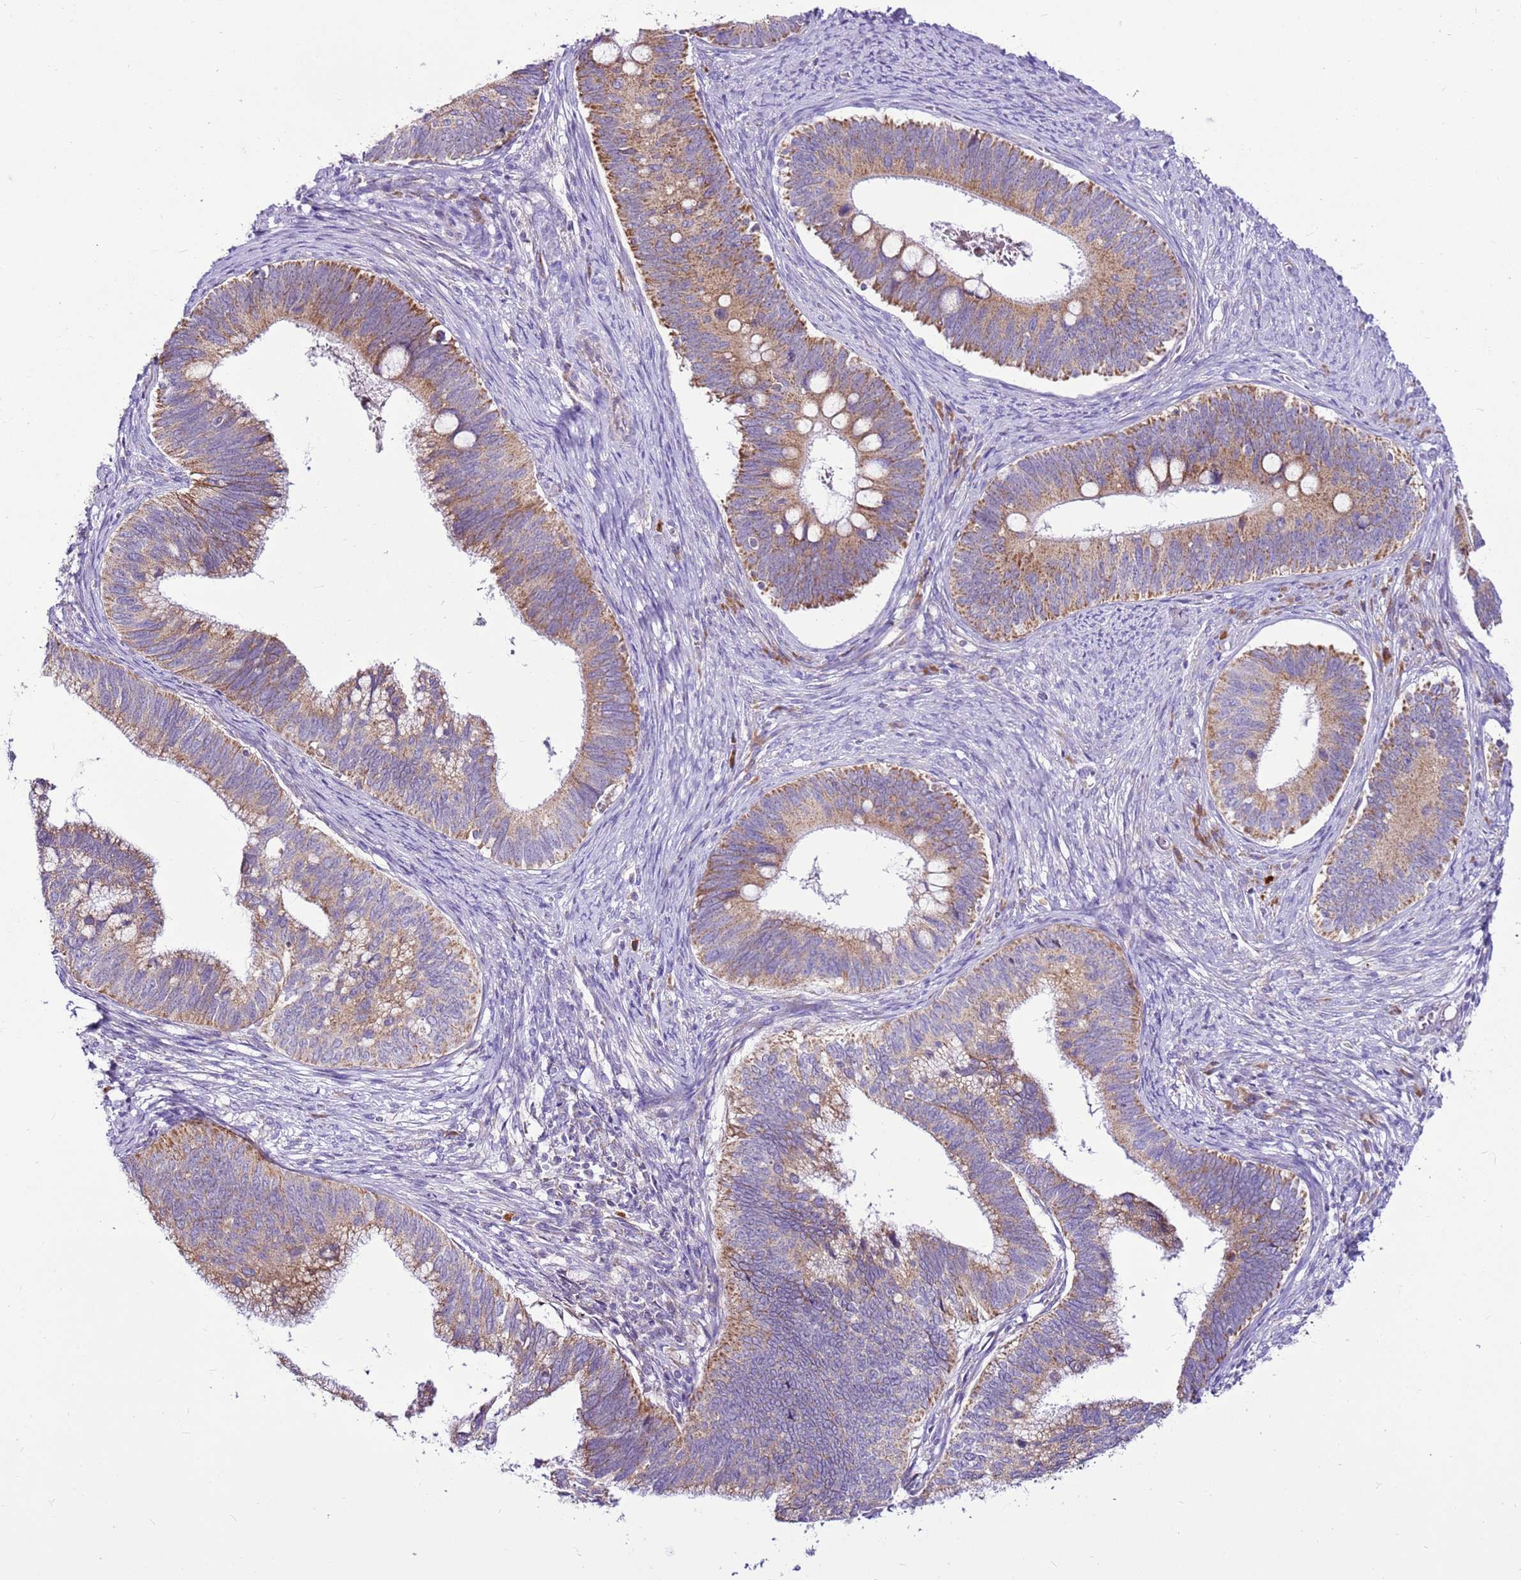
{"staining": {"intensity": "moderate", "quantity": ">75%", "location": "cytoplasmic/membranous"}, "tissue": "cervical cancer", "cell_type": "Tumor cells", "image_type": "cancer", "snomed": [{"axis": "morphology", "description": "Adenocarcinoma, NOS"}, {"axis": "topography", "description": "Cervix"}], "caption": "Human cervical adenocarcinoma stained for a protein (brown) exhibits moderate cytoplasmic/membranous positive expression in about >75% of tumor cells.", "gene": "MRPL36", "patient": {"sex": "female", "age": 42}}